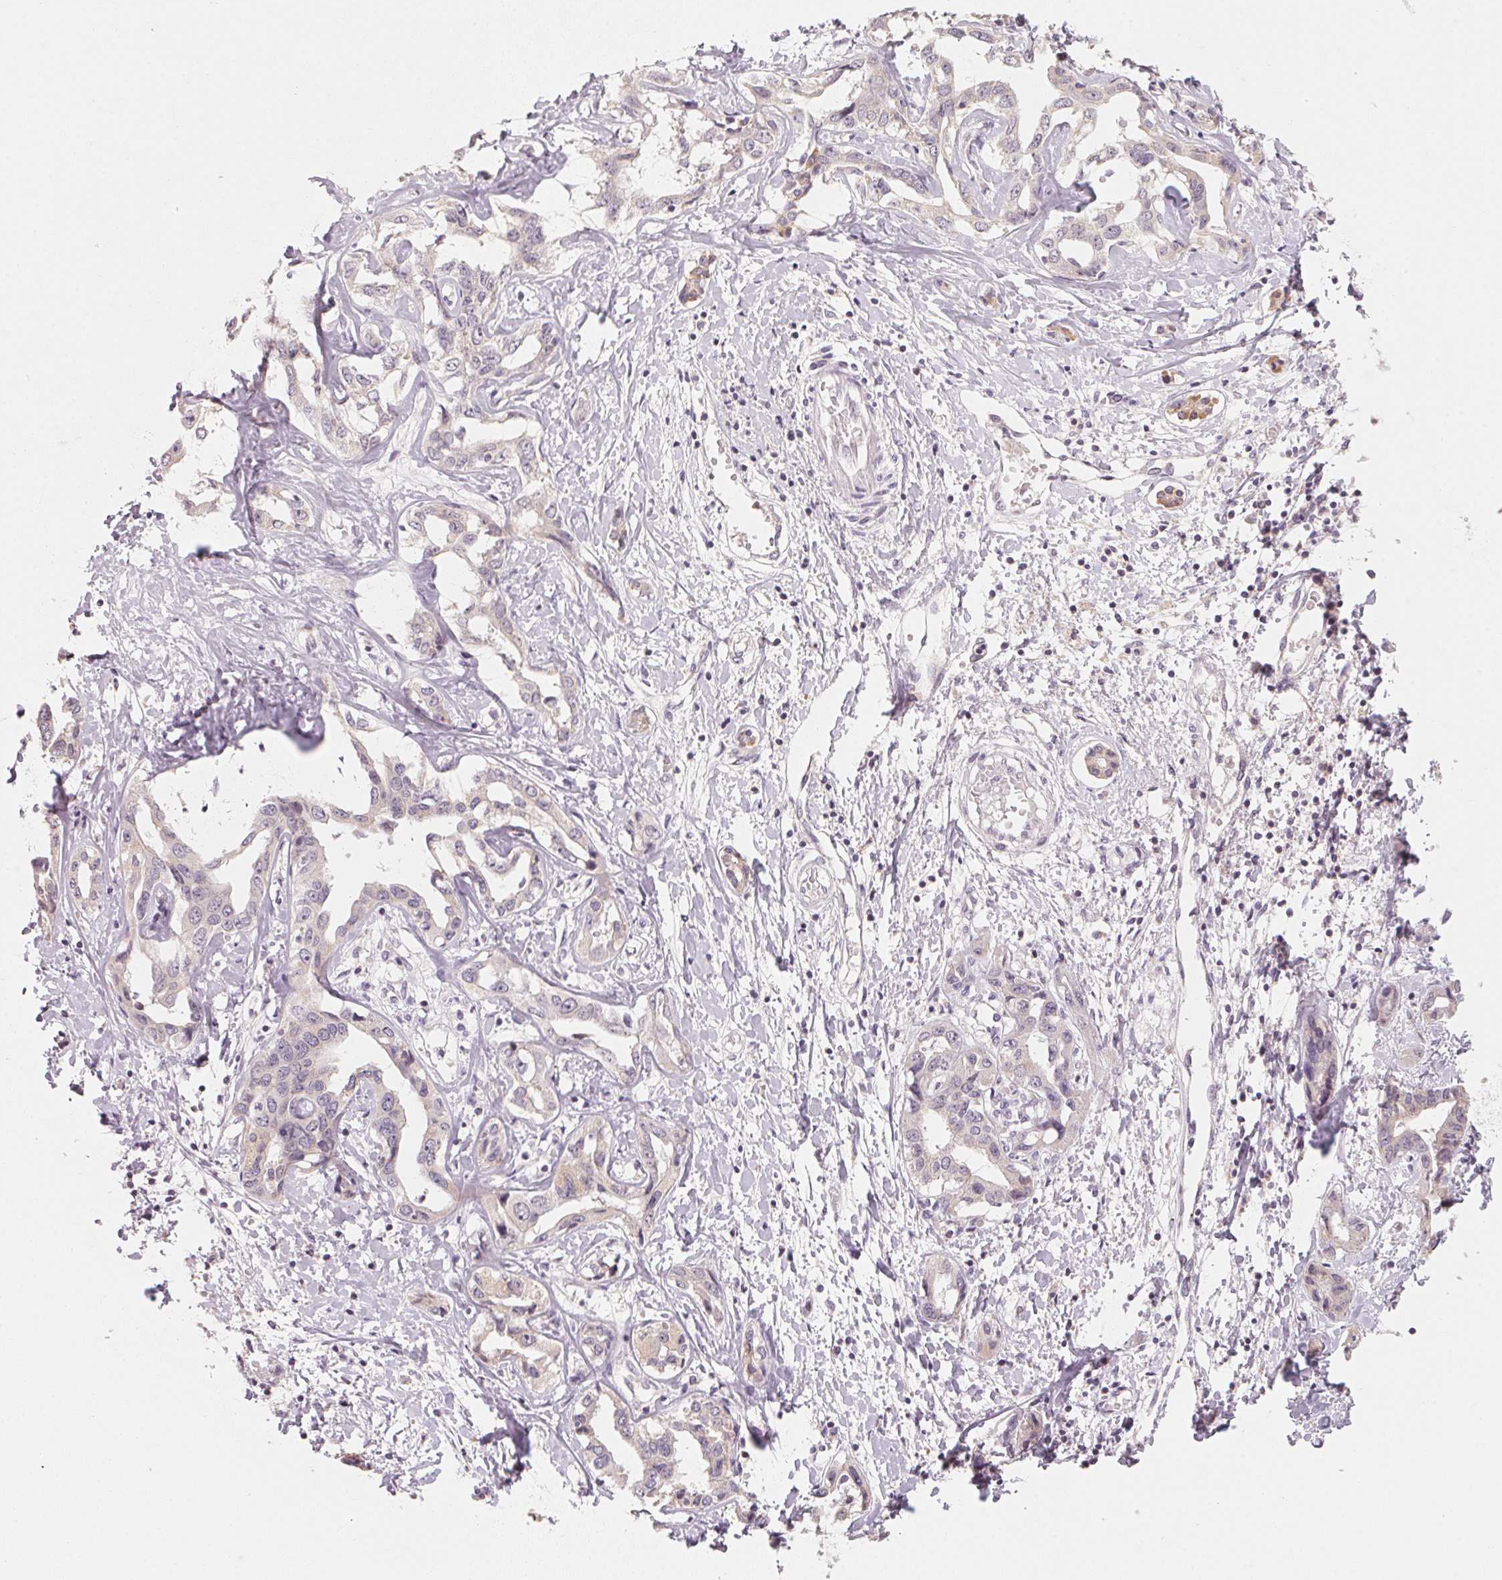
{"staining": {"intensity": "negative", "quantity": "none", "location": "none"}, "tissue": "liver cancer", "cell_type": "Tumor cells", "image_type": "cancer", "snomed": [{"axis": "morphology", "description": "Cholangiocarcinoma"}, {"axis": "topography", "description": "Liver"}], "caption": "Immunohistochemistry (IHC) photomicrograph of human cholangiocarcinoma (liver) stained for a protein (brown), which reveals no expression in tumor cells. (DAB (3,3'-diaminobenzidine) IHC with hematoxylin counter stain).", "gene": "ANKRD31", "patient": {"sex": "male", "age": 59}}